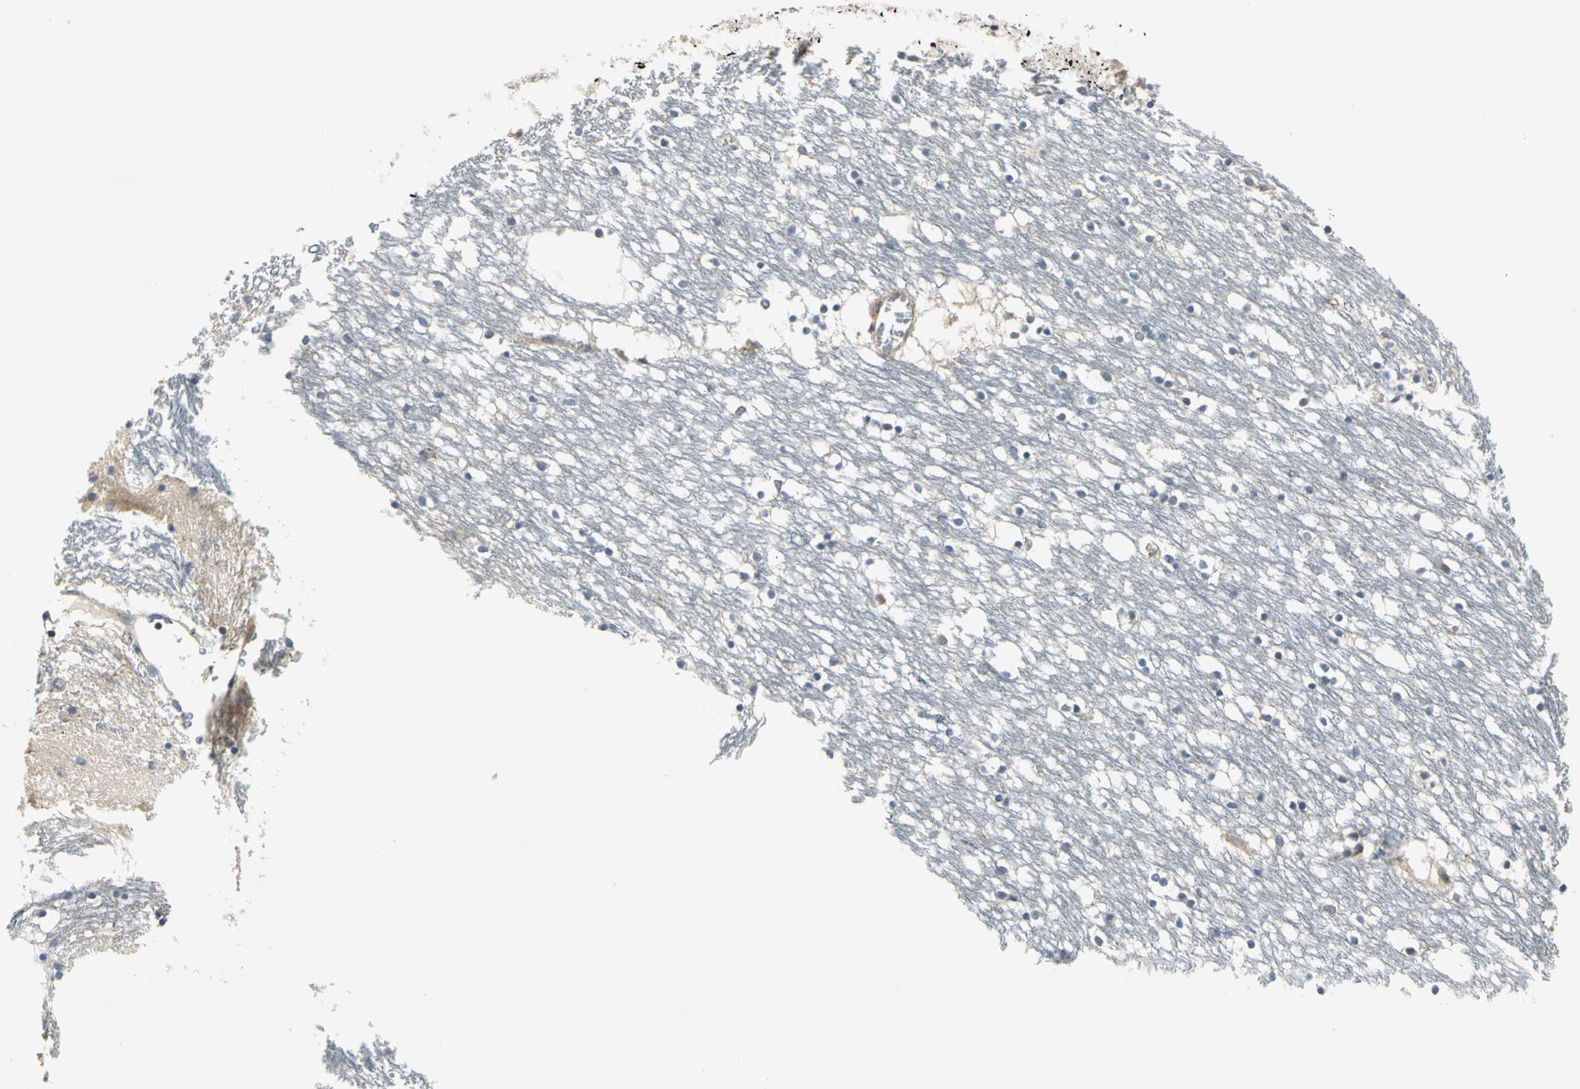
{"staining": {"intensity": "weak", "quantity": "<25%", "location": "cytoplasmic/membranous"}, "tissue": "caudate", "cell_type": "Glial cells", "image_type": "normal", "snomed": [{"axis": "morphology", "description": "Normal tissue, NOS"}, {"axis": "topography", "description": "Lateral ventricle wall"}], "caption": "This is an immunohistochemistry (IHC) histopathology image of unremarkable caudate. There is no expression in glial cells.", "gene": "PRKAA1", "patient": {"sex": "male", "age": 45}}